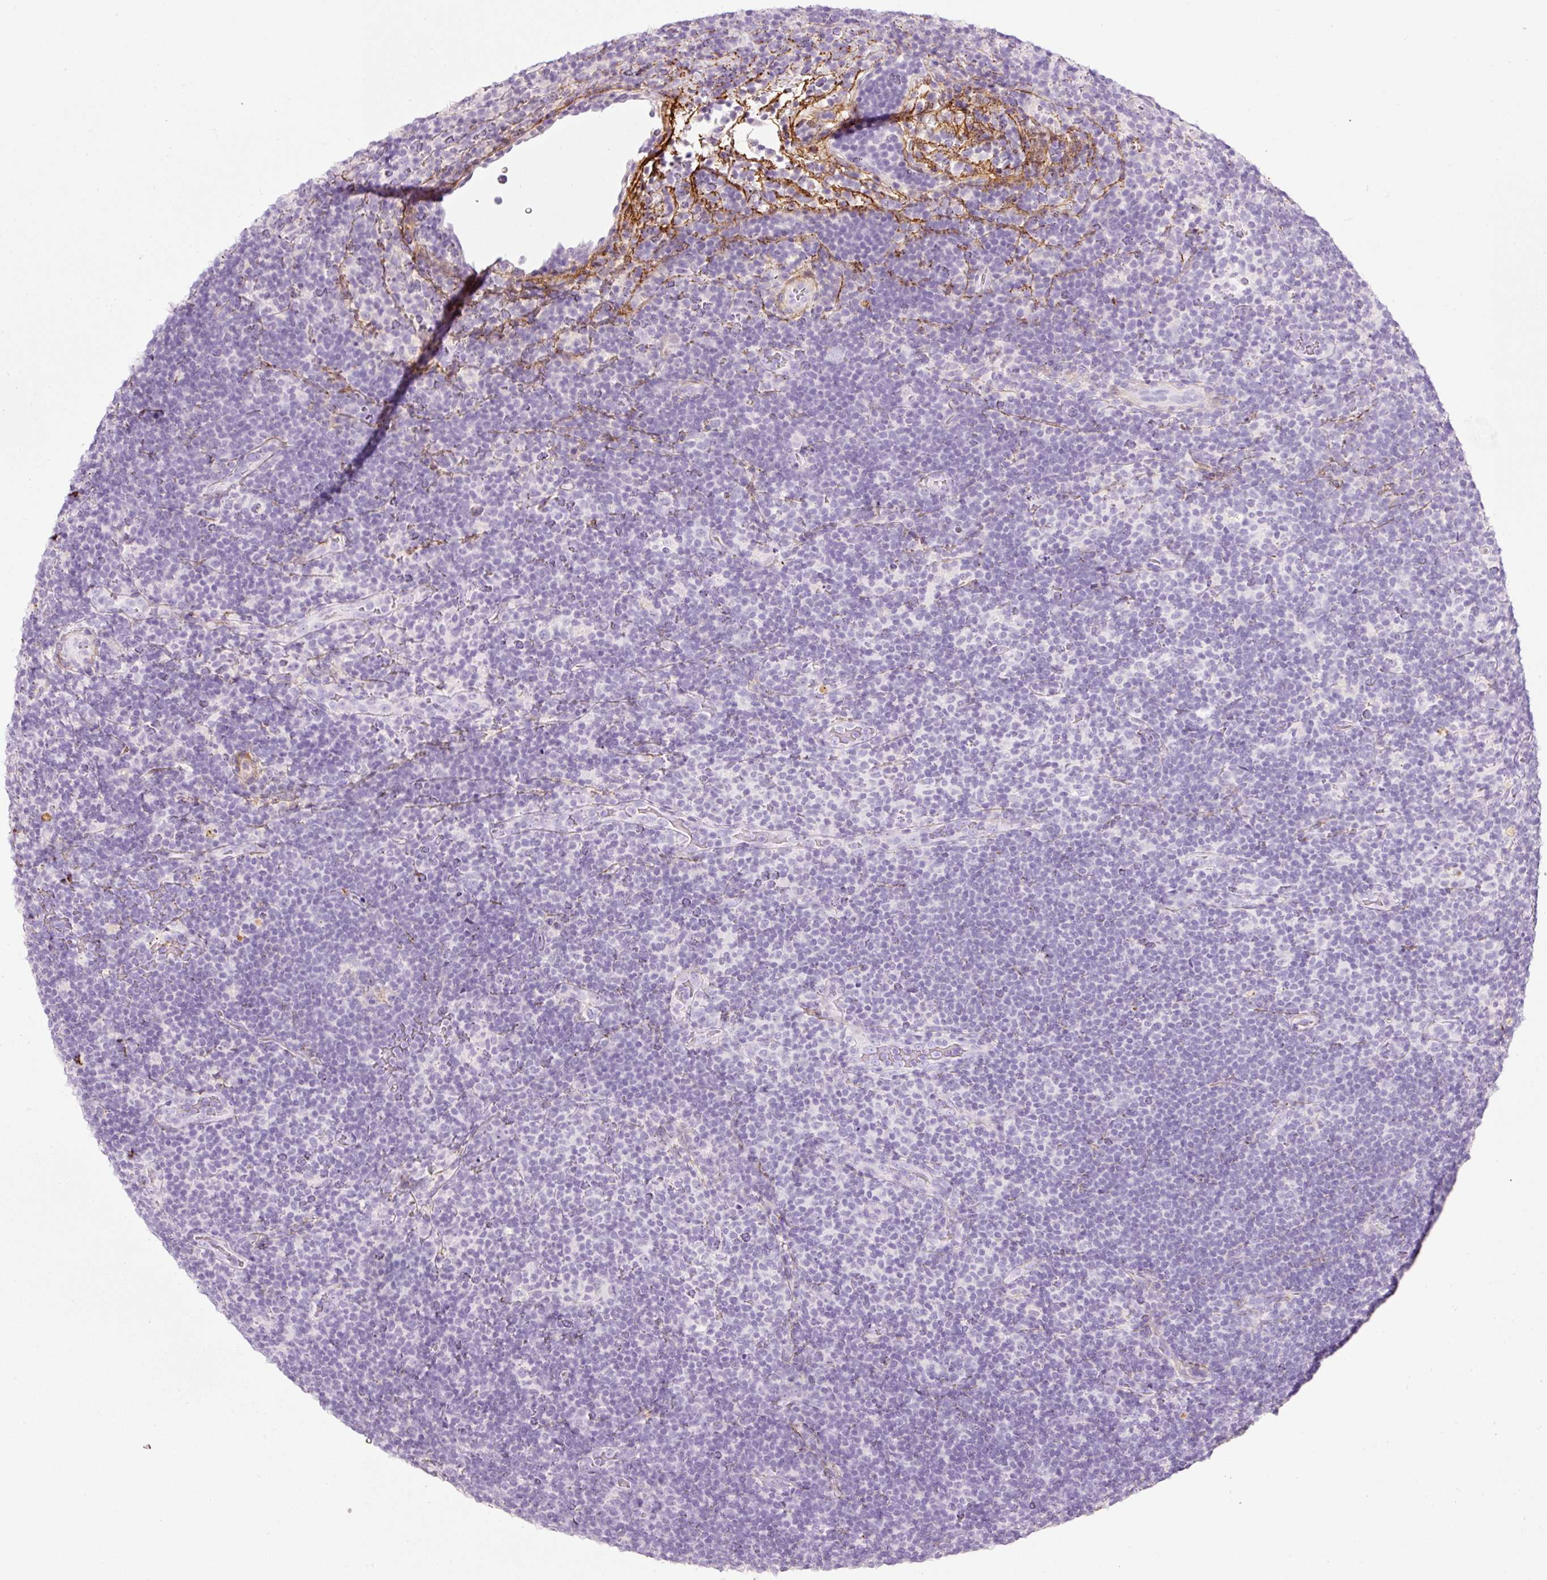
{"staining": {"intensity": "negative", "quantity": "none", "location": "none"}, "tissue": "lymphoma", "cell_type": "Tumor cells", "image_type": "cancer", "snomed": [{"axis": "morphology", "description": "Hodgkin's disease, NOS"}, {"axis": "topography", "description": "Lymph node"}], "caption": "An IHC image of lymphoma is shown. There is no staining in tumor cells of lymphoma. (DAB (3,3'-diaminobenzidine) IHC, high magnification).", "gene": "MFAP4", "patient": {"sex": "female", "age": 57}}